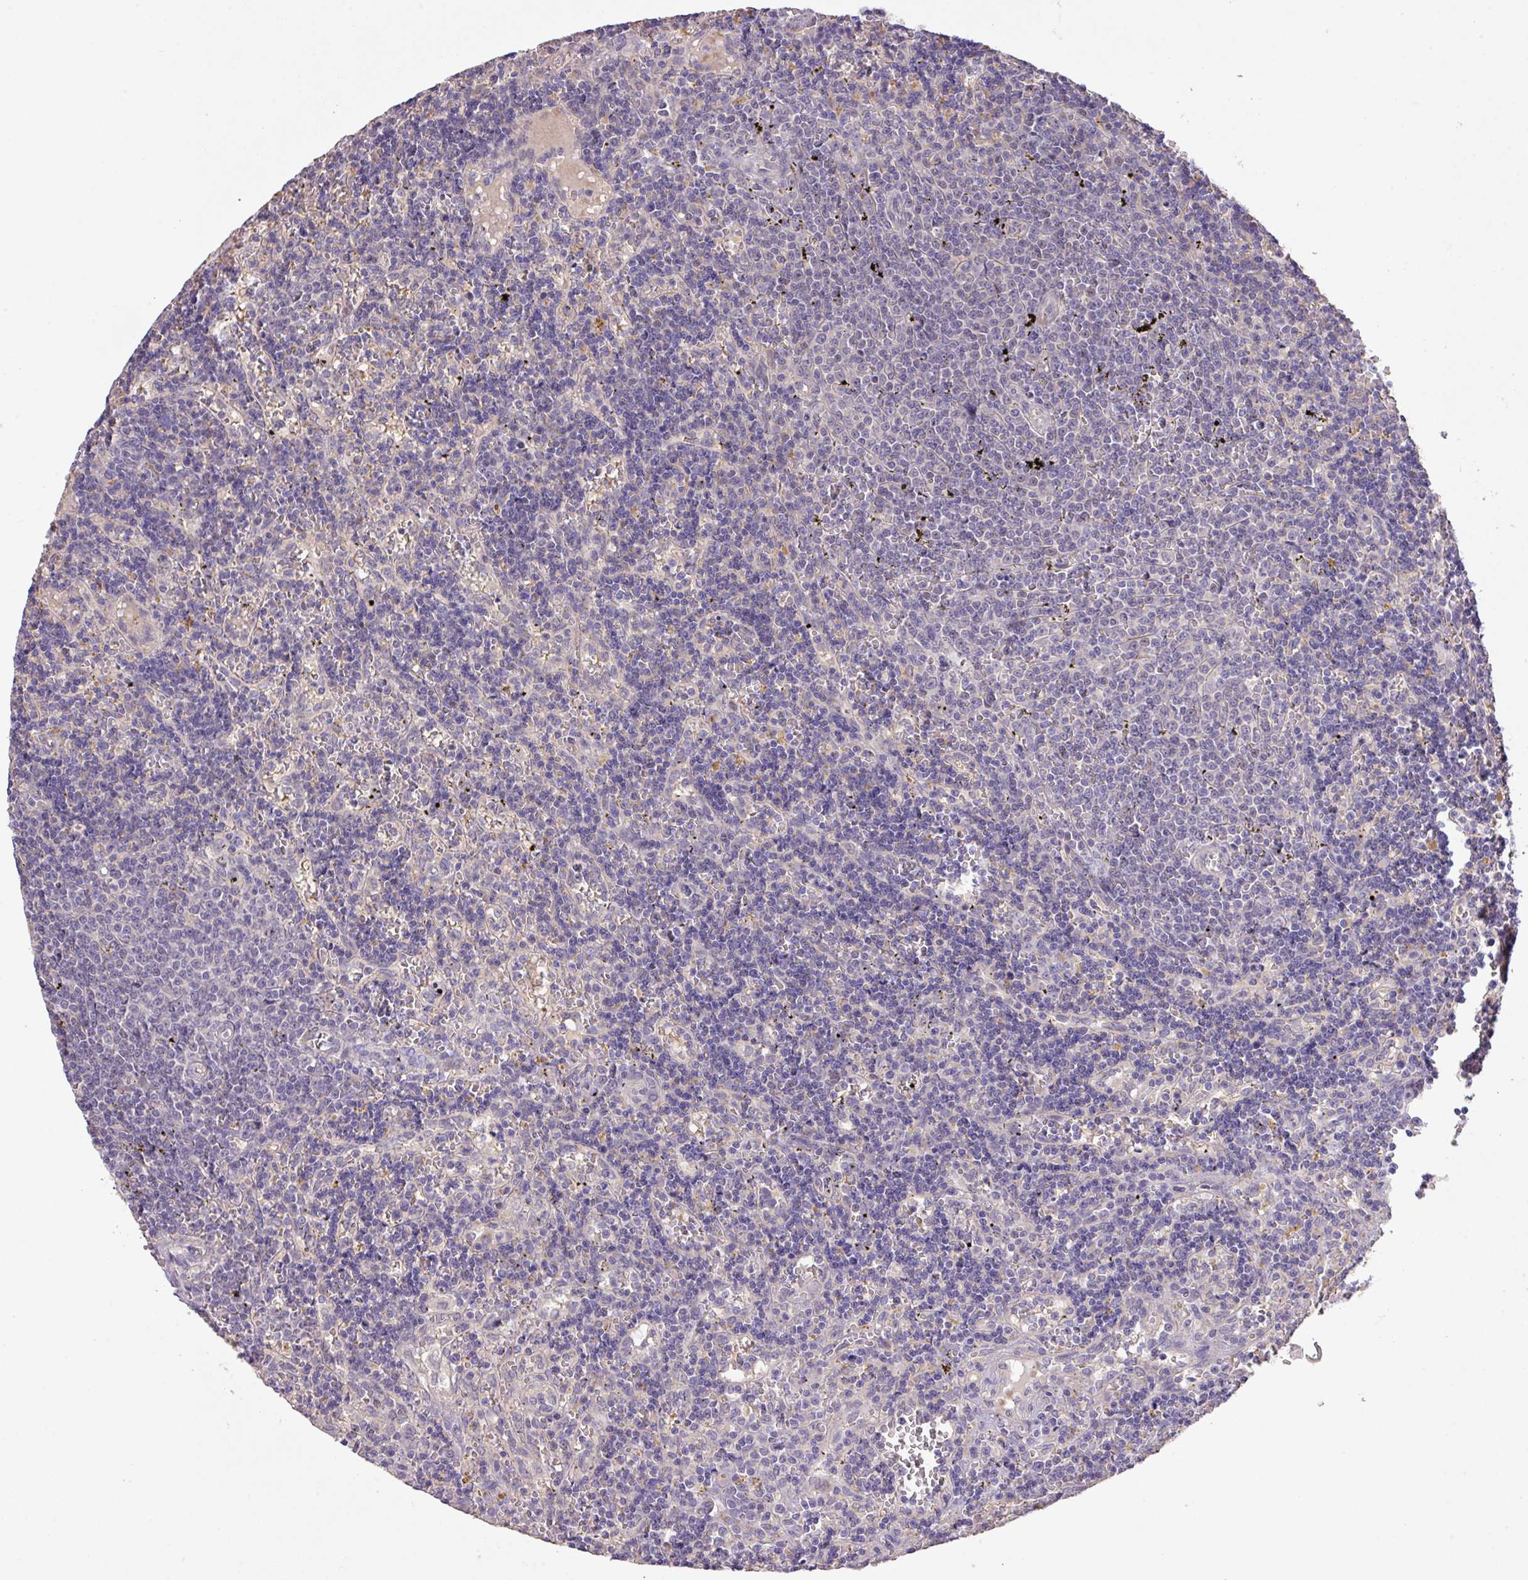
{"staining": {"intensity": "negative", "quantity": "none", "location": "none"}, "tissue": "lymphoma", "cell_type": "Tumor cells", "image_type": "cancer", "snomed": [{"axis": "morphology", "description": "Malignant lymphoma, non-Hodgkin's type, Low grade"}, {"axis": "topography", "description": "Spleen"}], "caption": "There is no significant expression in tumor cells of malignant lymphoma, non-Hodgkin's type (low-grade).", "gene": "PRADC1", "patient": {"sex": "male", "age": 60}}